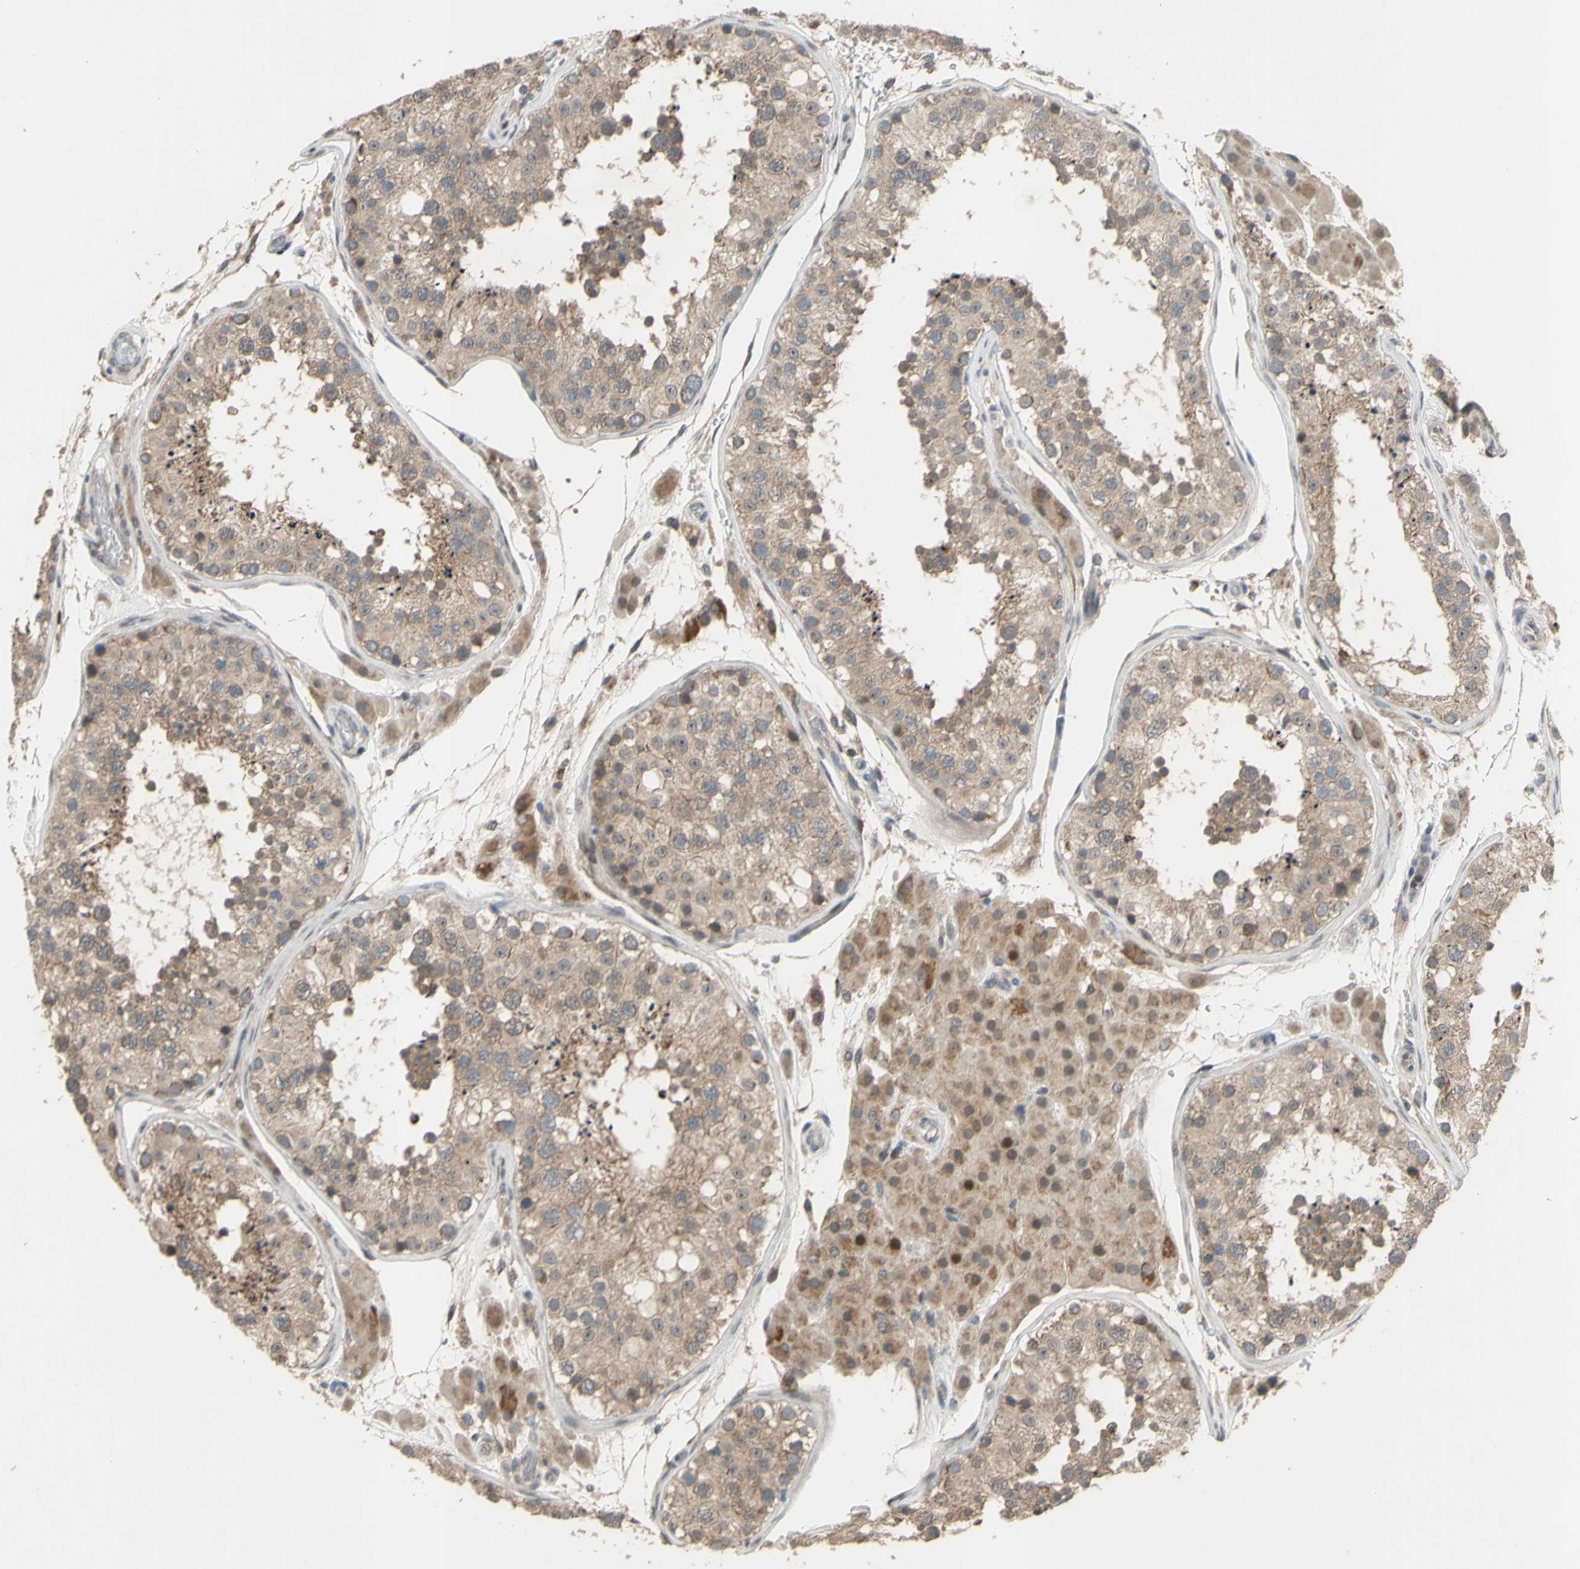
{"staining": {"intensity": "weak", "quantity": ">75%", "location": "cytoplasmic/membranous"}, "tissue": "testis", "cell_type": "Cells in seminiferous ducts", "image_type": "normal", "snomed": [{"axis": "morphology", "description": "Normal tissue, NOS"}, {"axis": "topography", "description": "Testis"}, {"axis": "topography", "description": "Epididymis"}], "caption": "Approximately >75% of cells in seminiferous ducts in unremarkable testis reveal weak cytoplasmic/membranous protein positivity as visualized by brown immunohistochemical staining.", "gene": "CD164", "patient": {"sex": "male", "age": 26}}